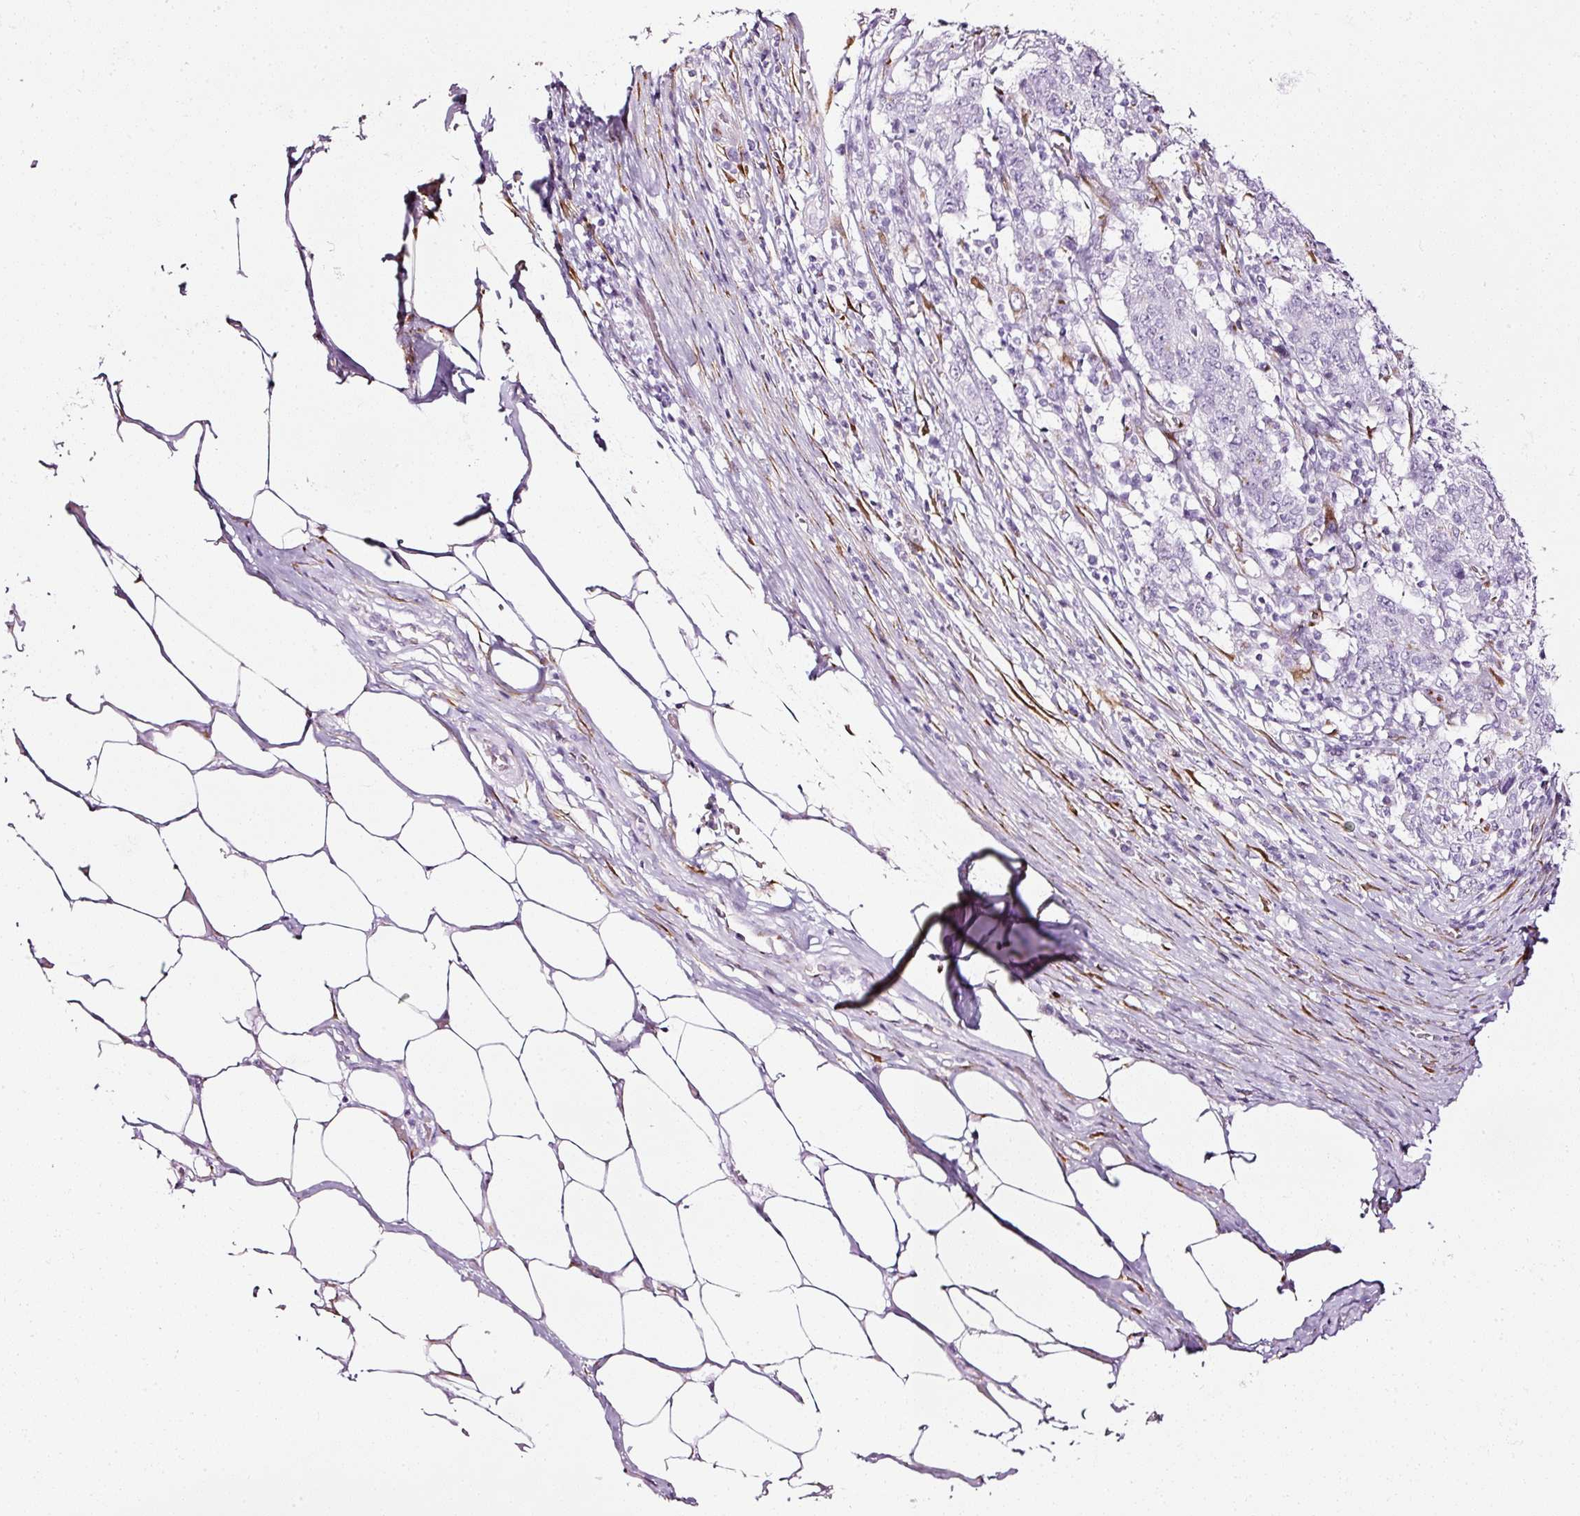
{"staining": {"intensity": "moderate", "quantity": "25%-75%", "location": "cytoplasmic/membranous"}, "tissue": "stomach cancer", "cell_type": "Tumor cells", "image_type": "cancer", "snomed": [{"axis": "morphology", "description": "Adenocarcinoma, NOS"}, {"axis": "topography", "description": "Stomach"}], "caption": "Human stomach adenocarcinoma stained with a protein marker shows moderate staining in tumor cells.", "gene": "SDF4", "patient": {"sex": "male", "age": 59}}